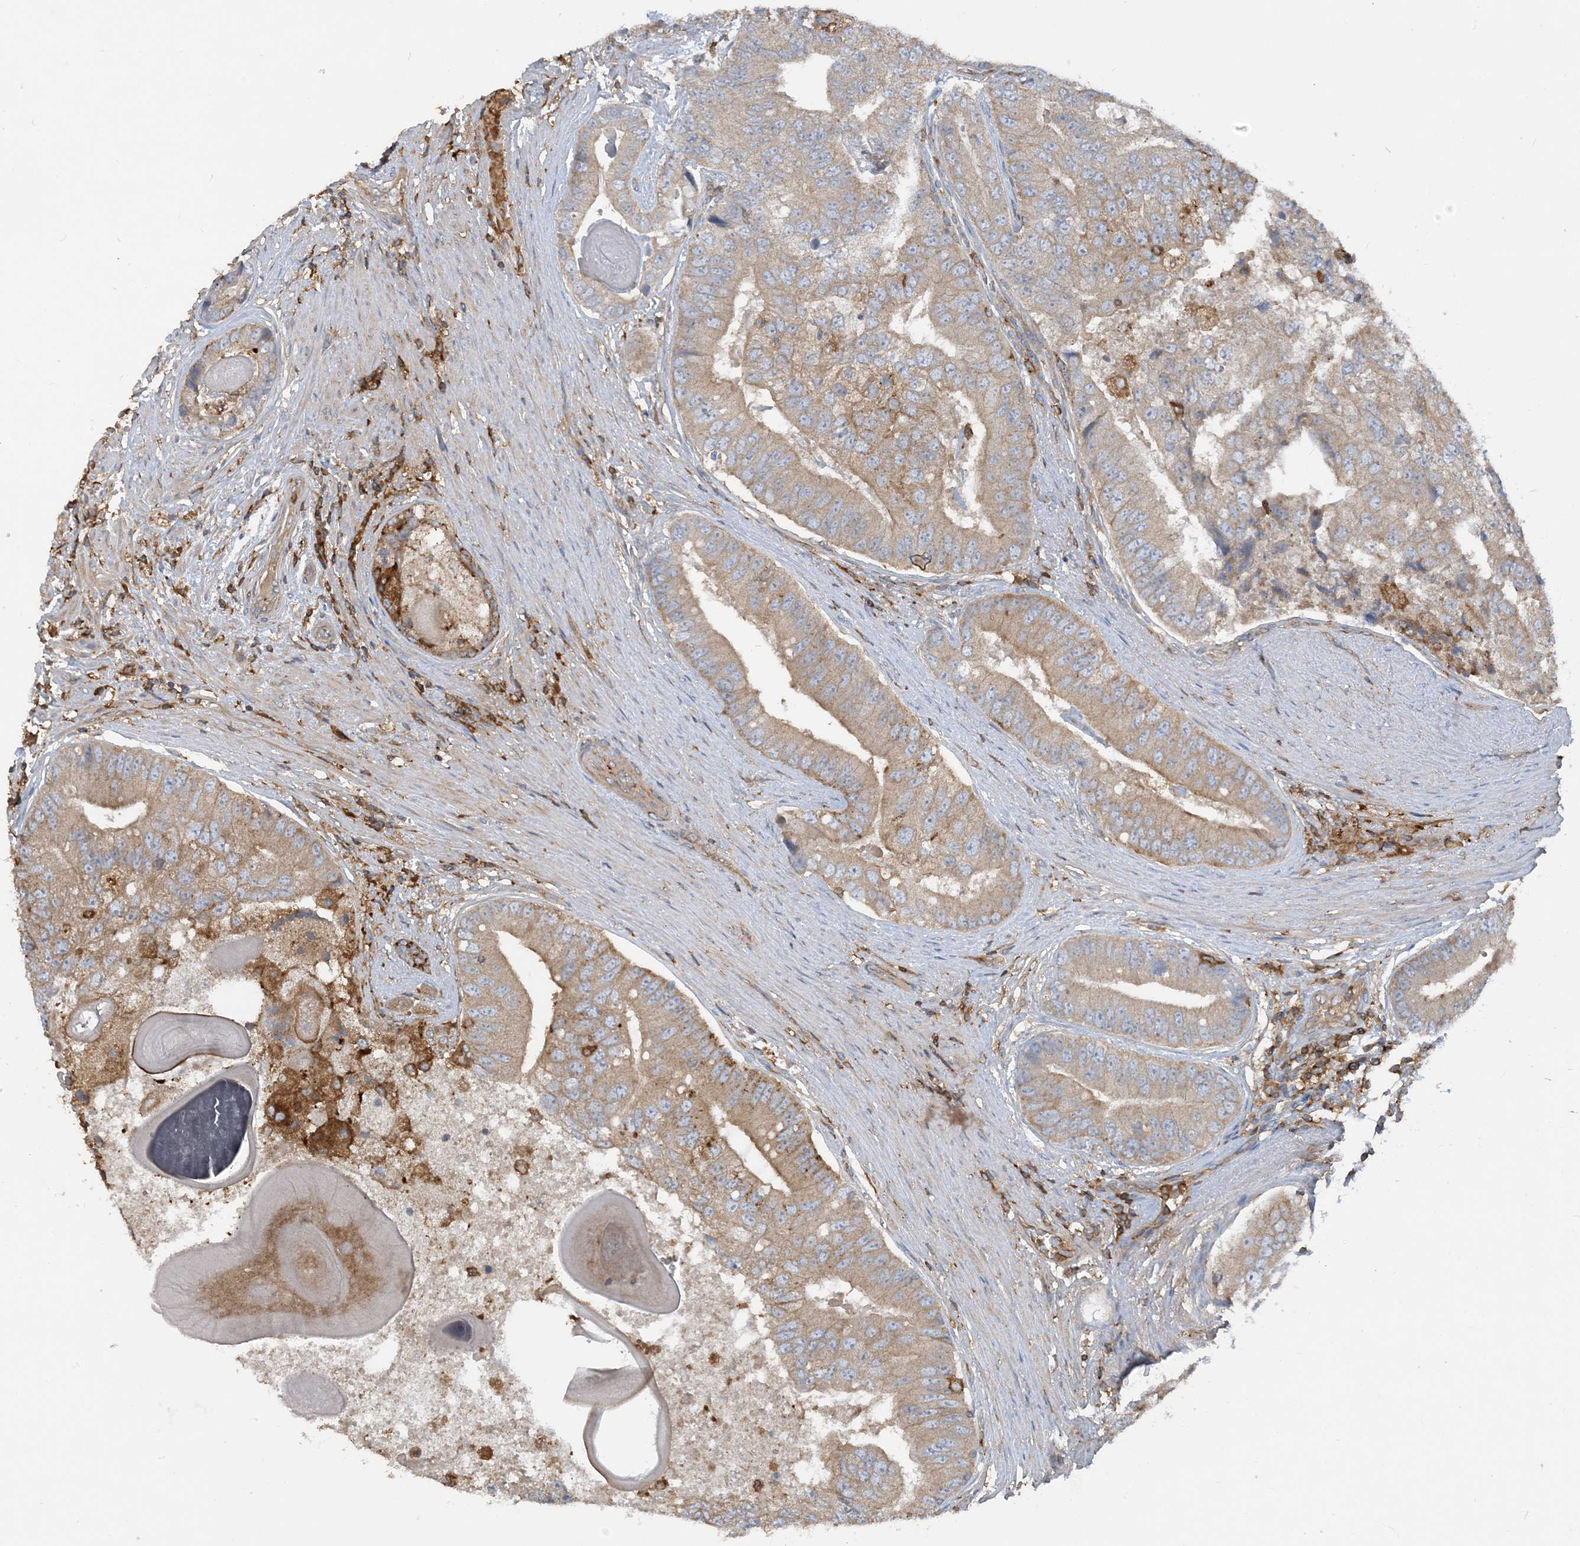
{"staining": {"intensity": "moderate", "quantity": ">75%", "location": "cytoplasmic/membranous"}, "tissue": "prostate cancer", "cell_type": "Tumor cells", "image_type": "cancer", "snomed": [{"axis": "morphology", "description": "Adenocarcinoma, High grade"}, {"axis": "topography", "description": "Prostate"}], "caption": "This is a micrograph of IHC staining of adenocarcinoma (high-grade) (prostate), which shows moderate expression in the cytoplasmic/membranous of tumor cells.", "gene": "SFMBT2", "patient": {"sex": "male", "age": 70}}